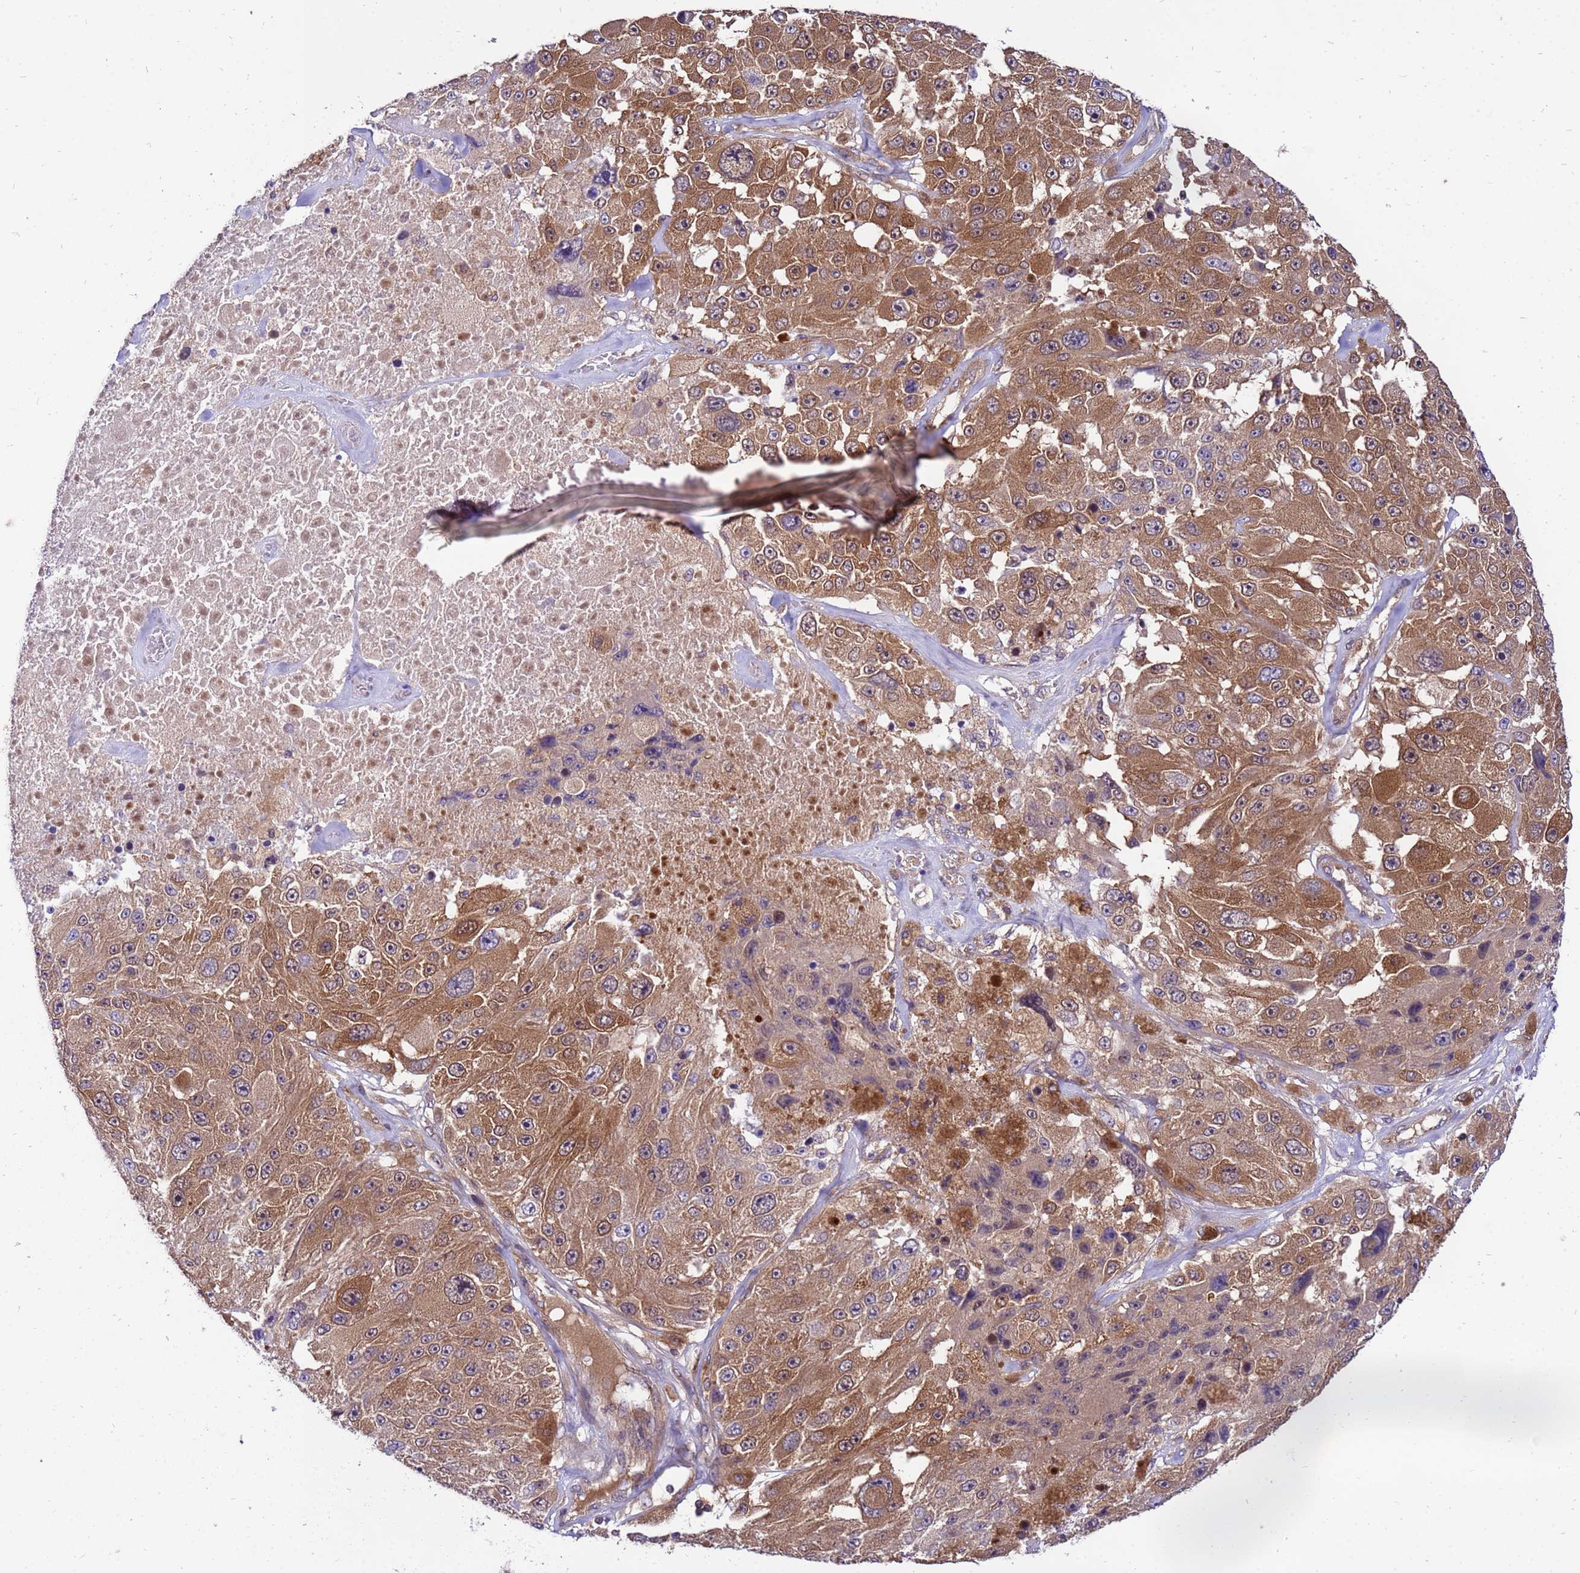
{"staining": {"intensity": "moderate", "quantity": ">75%", "location": "cytoplasmic/membranous,nuclear"}, "tissue": "melanoma", "cell_type": "Tumor cells", "image_type": "cancer", "snomed": [{"axis": "morphology", "description": "Malignant melanoma, Metastatic site"}, {"axis": "topography", "description": "Lymph node"}], "caption": "This is a micrograph of immunohistochemistry (IHC) staining of melanoma, which shows moderate staining in the cytoplasmic/membranous and nuclear of tumor cells.", "gene": "GET3", "patient": {"sex": "male", "age": 62}}